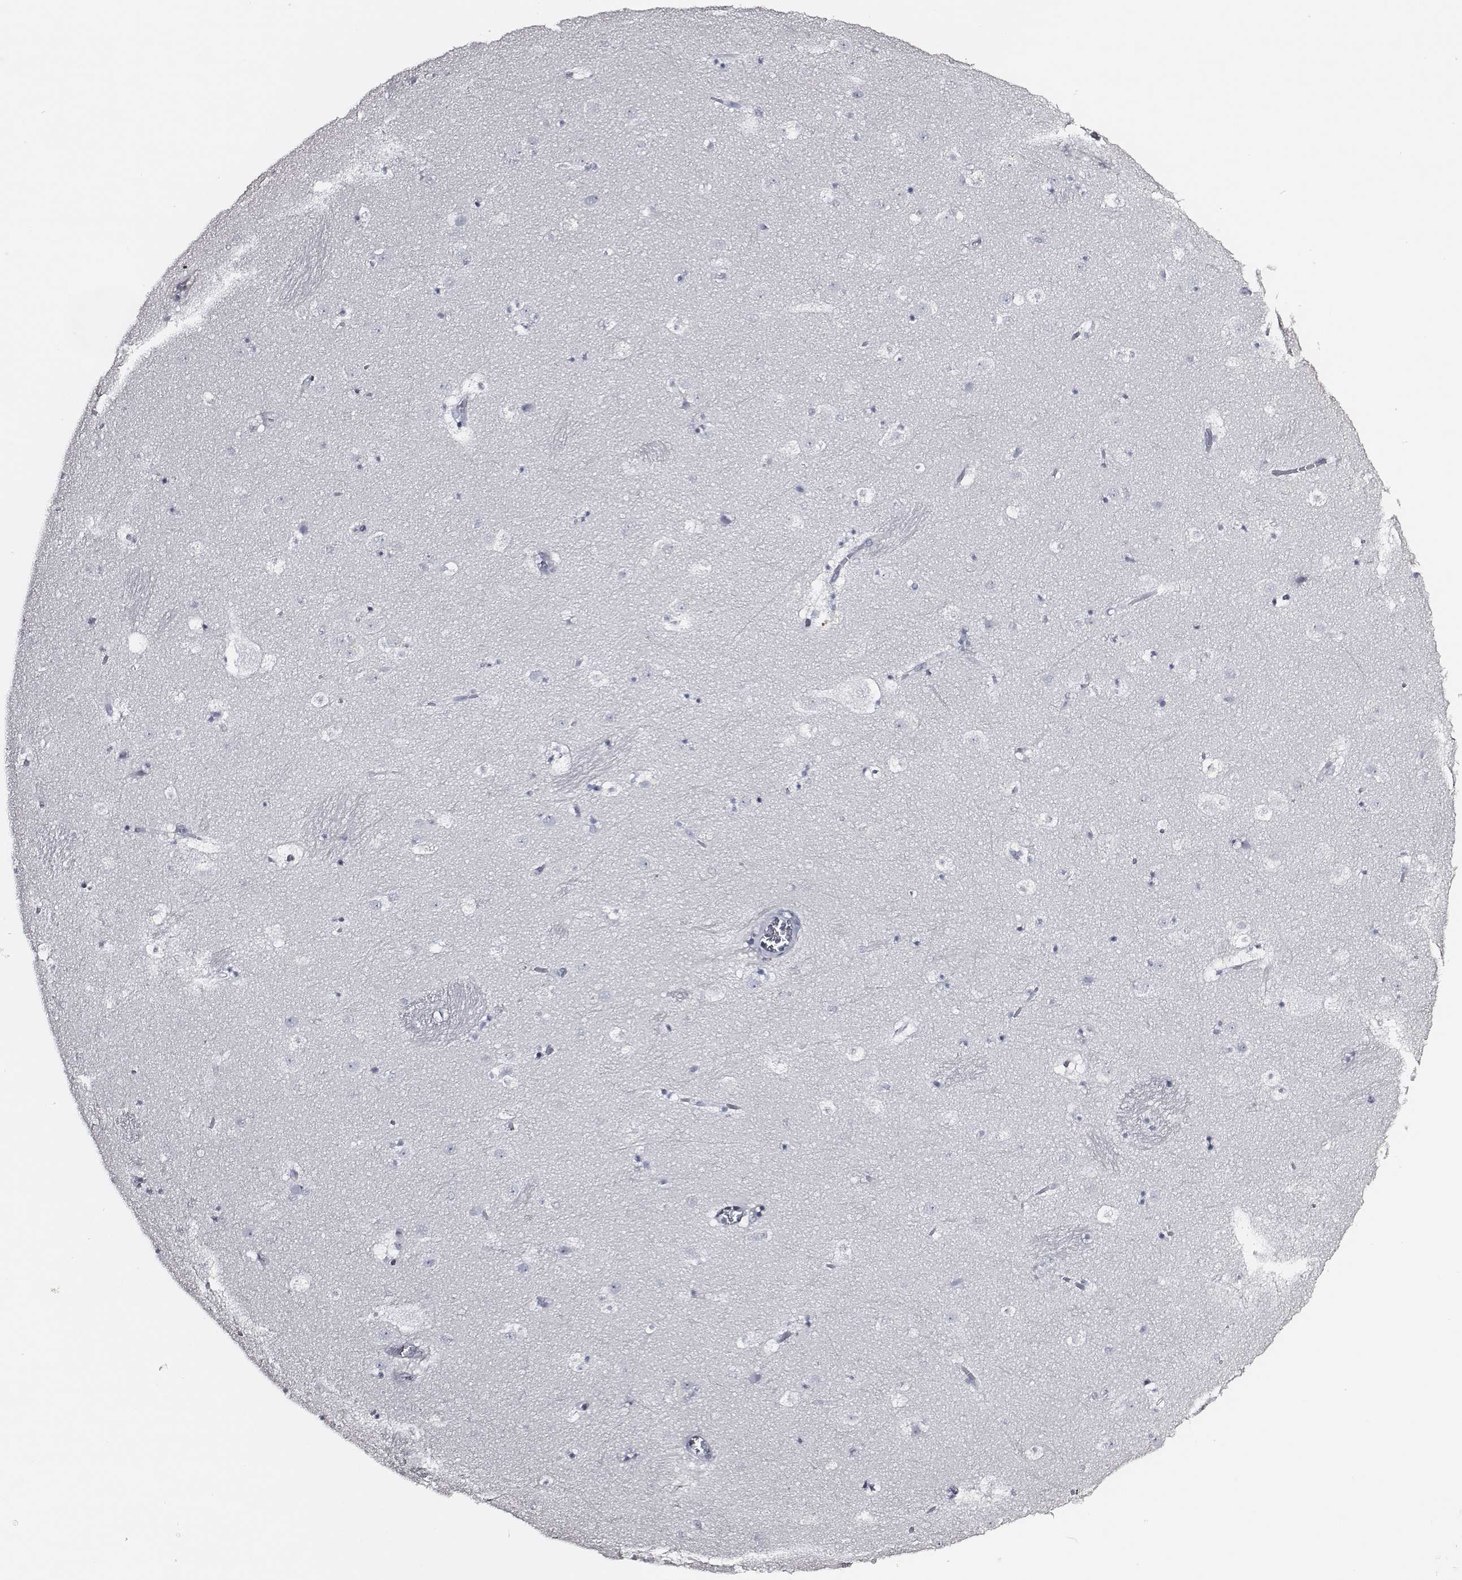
{"staining": {"intensity": "negative", "quantity": "none", "location": "none"}, "tissue": "caudate", "cell_type": "Glial cells", "image_type": "normal", "snomed": [{"axis": "morphology", "description": "Normal tissue, NOS"}, {"axis": "topography", "description": "Lateral ventricle wall"}], "caption": "A histopathology image of caudate stained for a protein reveals no brown staining in glial cells. (DAB IHC with hematoxylin counter stain).", "gene": "DPEP1", "patient": {"sex": "male", "age": 37}}